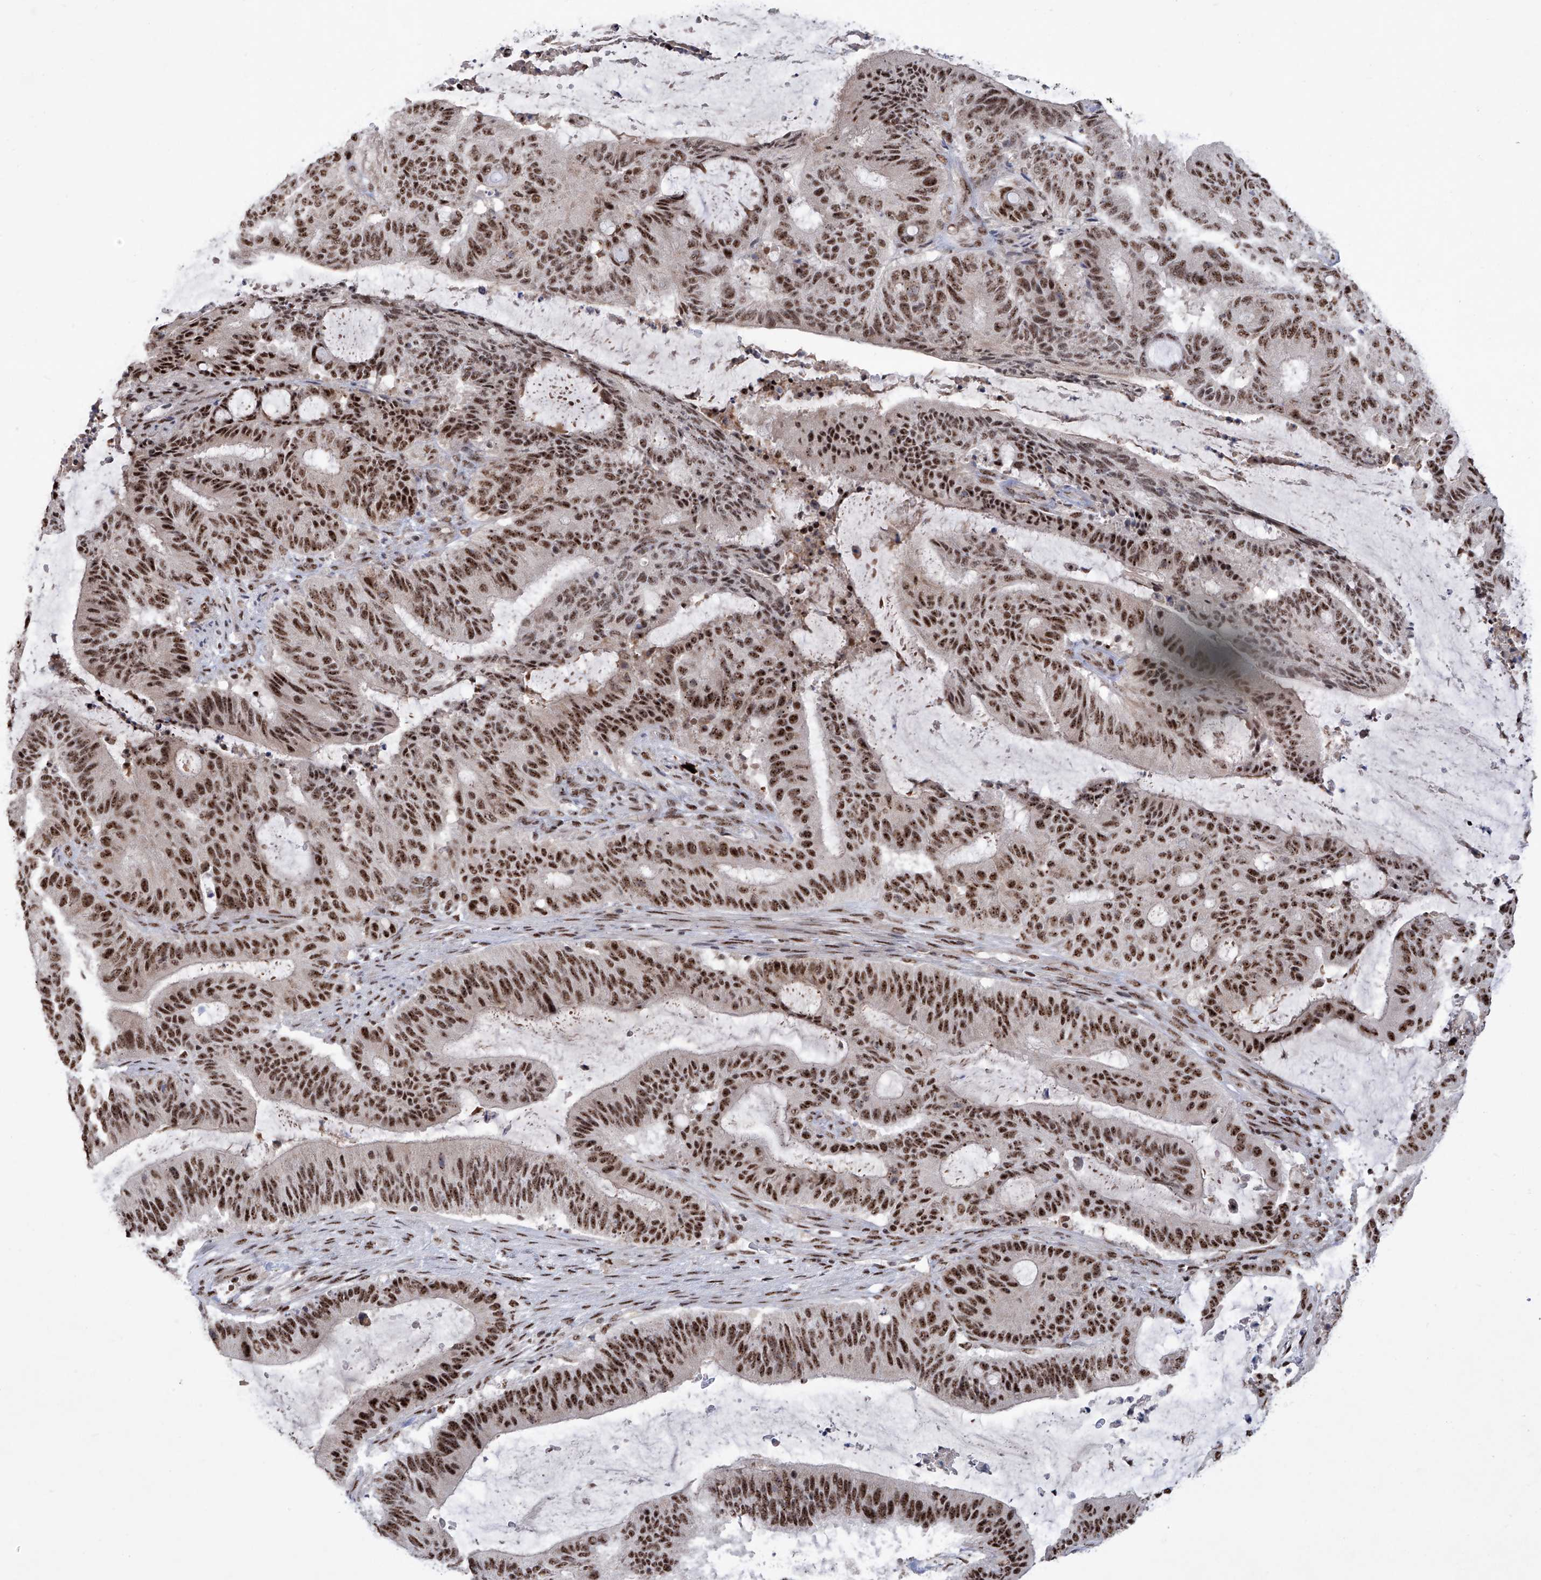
{"staining": {"intensity": "strong", "quantity": ">75%", "location": "nuclear"}, "tissue": "liver cancer", "cell_type": "Tumor cells", "image_type": "cancer", "snomed": [{"axis": "morphology", "description": "Normal tissue, NOS"}, {"axis": "morphology", "description": "Cholangiocarcinoma"}, {"axis": "topography", "description": "Liver"}, {"axis": "topography", "description": "Peripheral nerve tissue"}], "caption": "Tumor cells display high levels of strong nuclear positivity in approximately >75% of cells in human liver cancer (cholangiocarcinoma).", "gene": "FBXL4", "patient": {"sex": "female", "age": 73}}